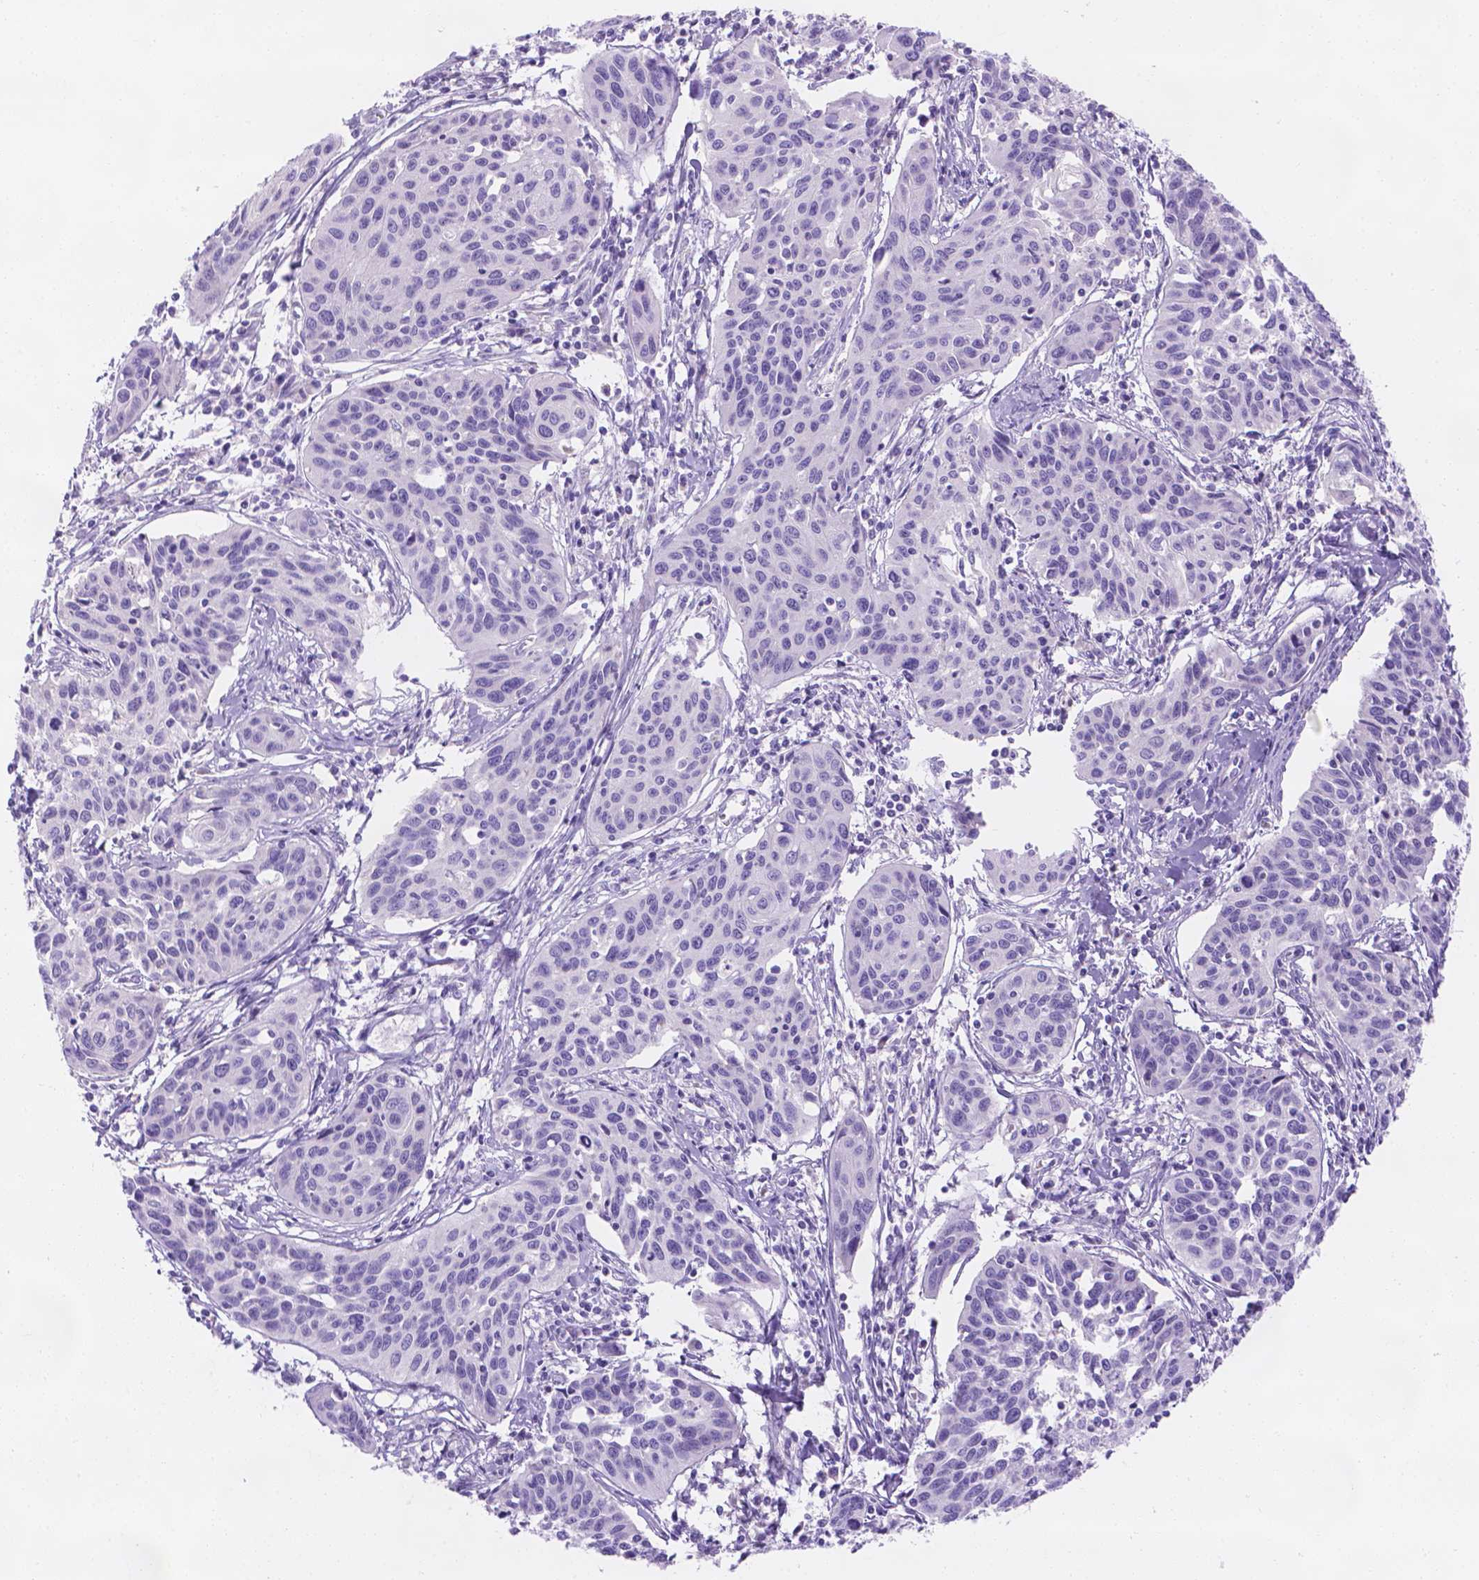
{"staining": {"intensity": "negative", "quantity": "none", "location": "none"}, "tissue": "cervical cancer", "cell_type": "Tumor cells", "image_type": "cancer", "snomed": [{"axis": "morphology", "description": "Squamous cell carcinoma, NOS"}, {"axis": "topography", "description": "Cervix"}], "caption": "Immunohistochemical staining of cervical cancer displays no significant staining in tumor cells. (Stains: DAB immunohistochemistry (IHC) with hematoxylin counter stain, Microscopy: brightfield microscopy at high magnification).", "gene": "MLN", "patient": {"sex": "female", "age": 31}}